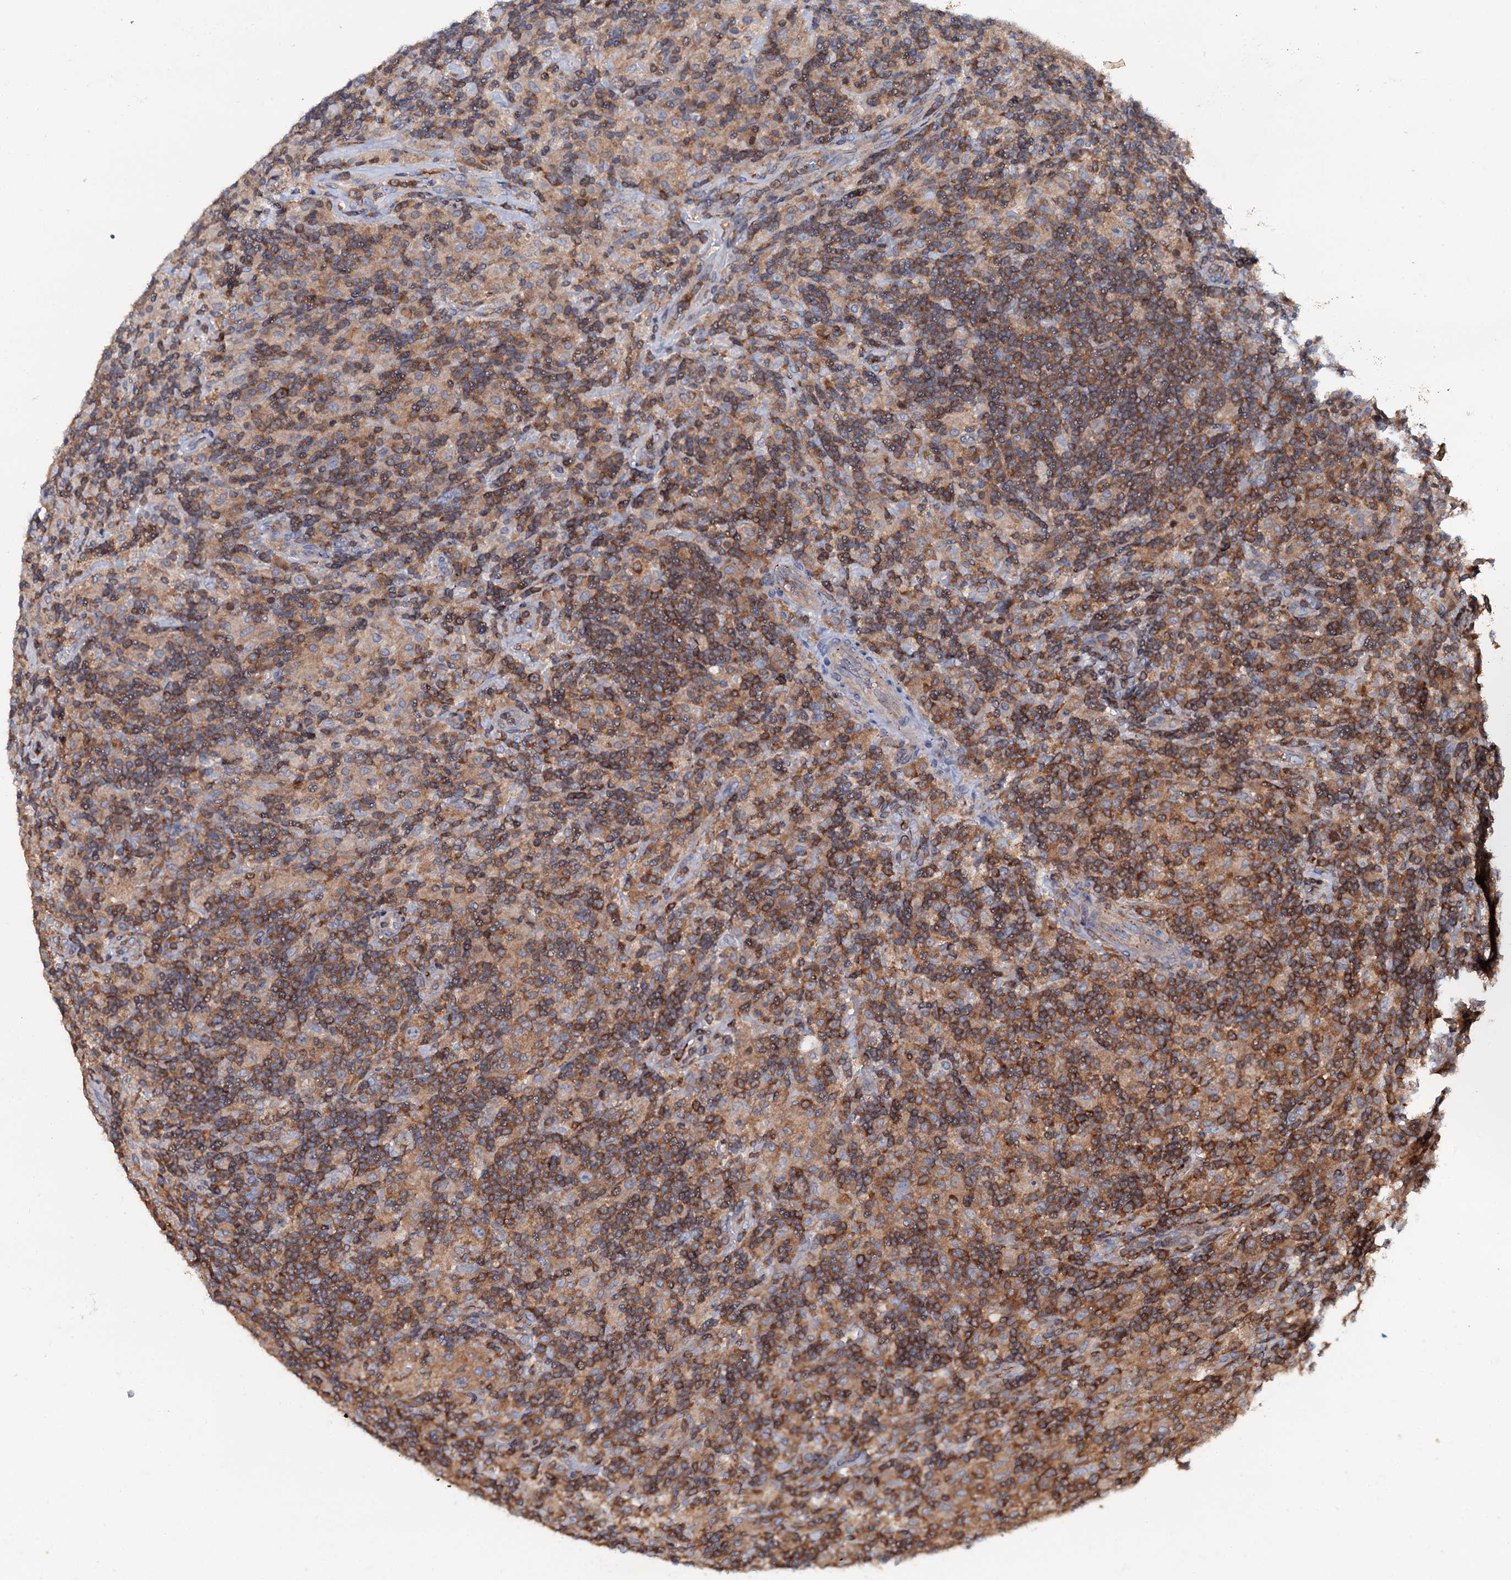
{"staining": {"intensity": "weak", "quantity": ">75%", "location": "cytoplasmic/membranous"}, "tissue": "lymphoma", "cell_type": "Tumor cells", "image_type": "cancer", "snomed": [{"axis": "morphology", "description": "Hodgkin's disease, NOS"}, {"axis": "topography", "description": "Lymph node"}], "caption": "Hodgkin's disease stained for a protein demonstrates weak cytoplasmic/membranous positivity in tumor cells. The protein of interest is stained brown, and the nuclei are stained in blue (DAB (3,3'-diaminobenzidine) IHC with brightfield microscopy, high magnification).", "gene": "GRK2", "patient": {"sex": "male", "age": 70}}